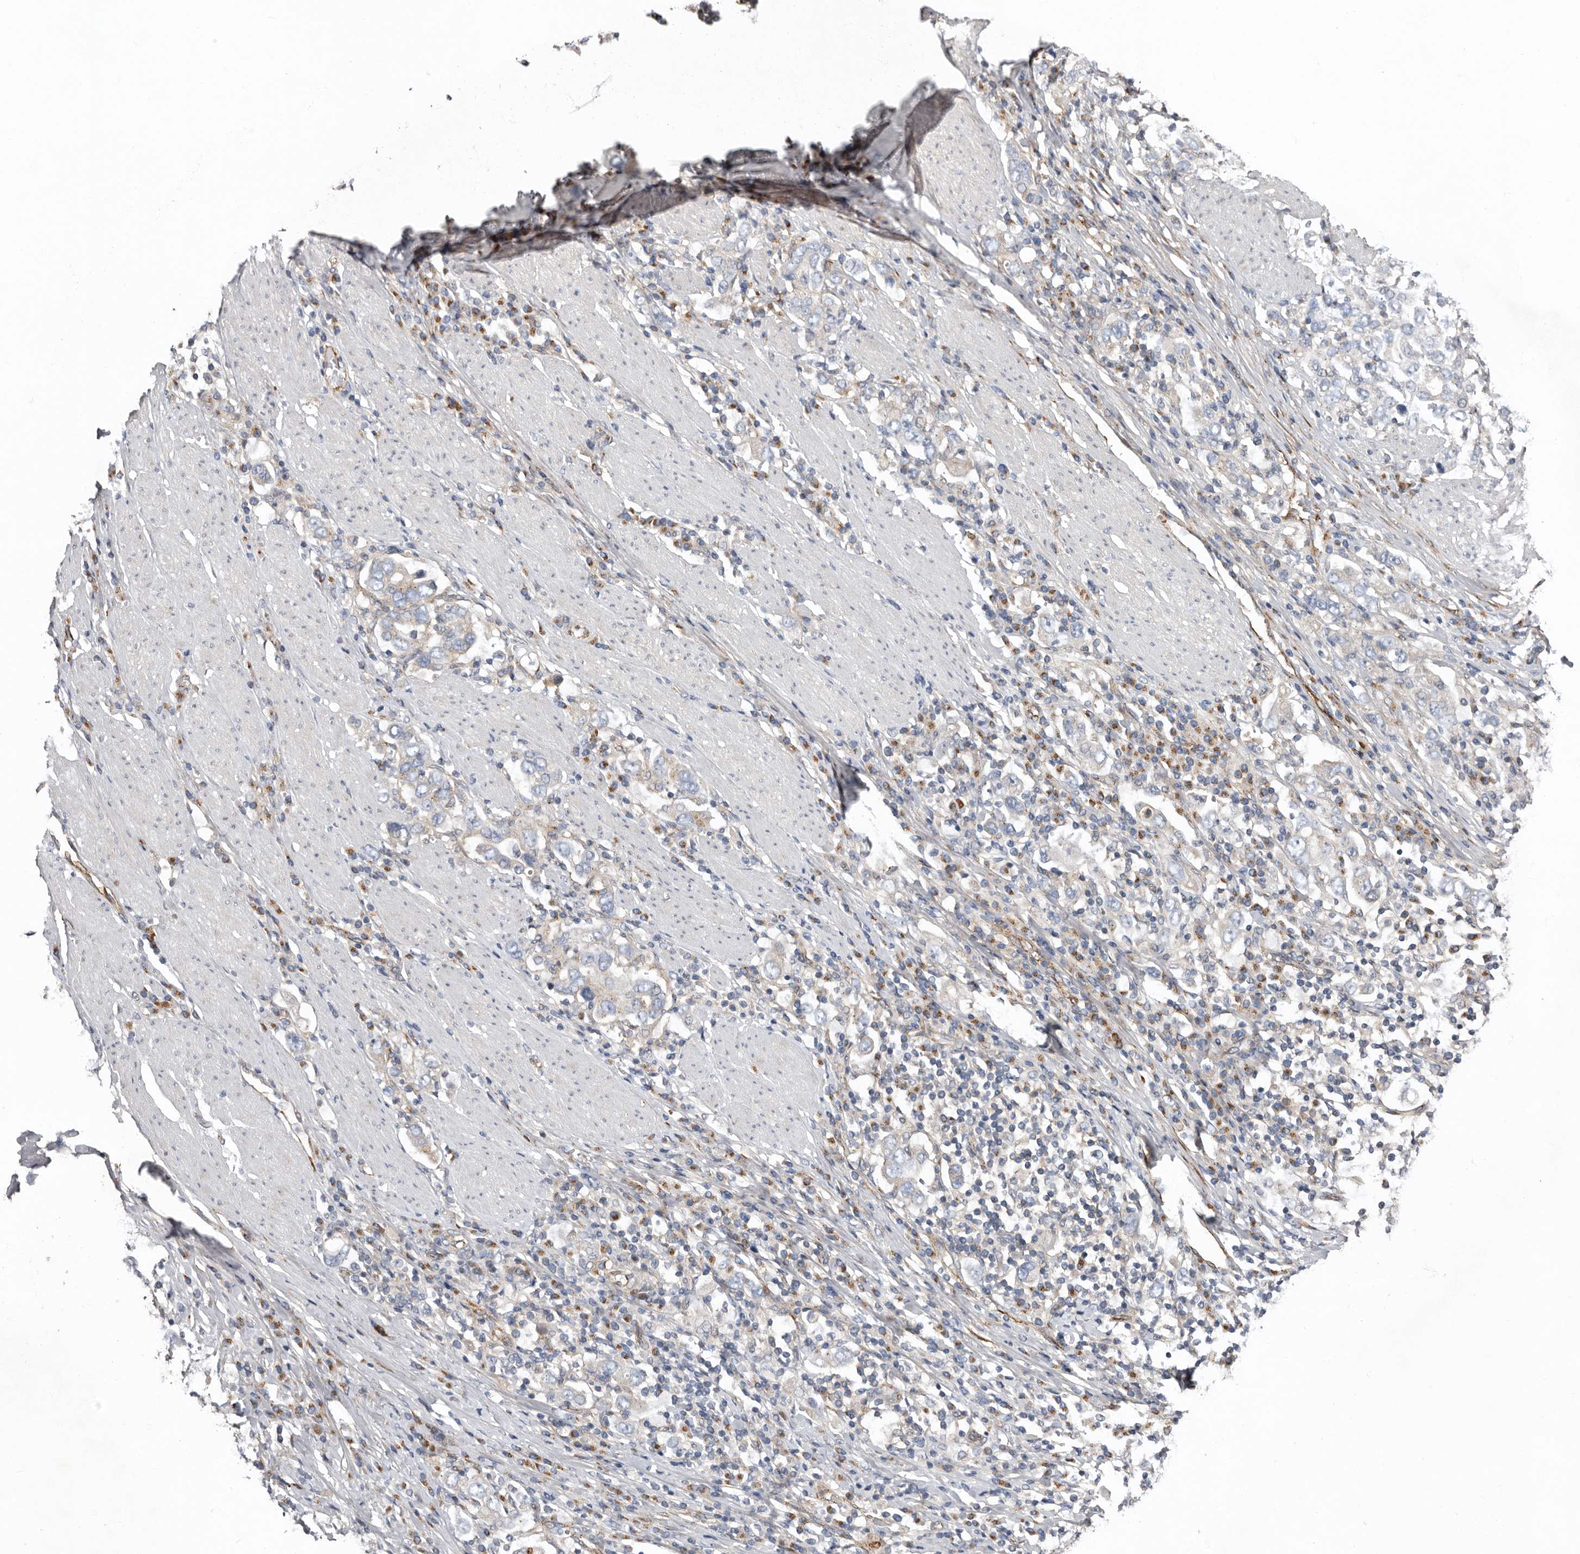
{"staining": {"intensity": "negative", "quantity": "none", "location": "none"}, "tissue": "stomach cancer", "cell_type": "Tumor cells", "image_type": "cancer", "snomed": [{"axis": "morphology", "description": "Adenocarcinoma, NOS"}, {"axis": "topography", "description": "Stomach, upper"}], "caption": "IHC image of neoplastic tissue: adenocarcinoma (stomach) stained with DAB reveals no significant protein staining in tumor cells.", "gene": "LUZP1", "patient": {"sex": "male", "age": 62}}